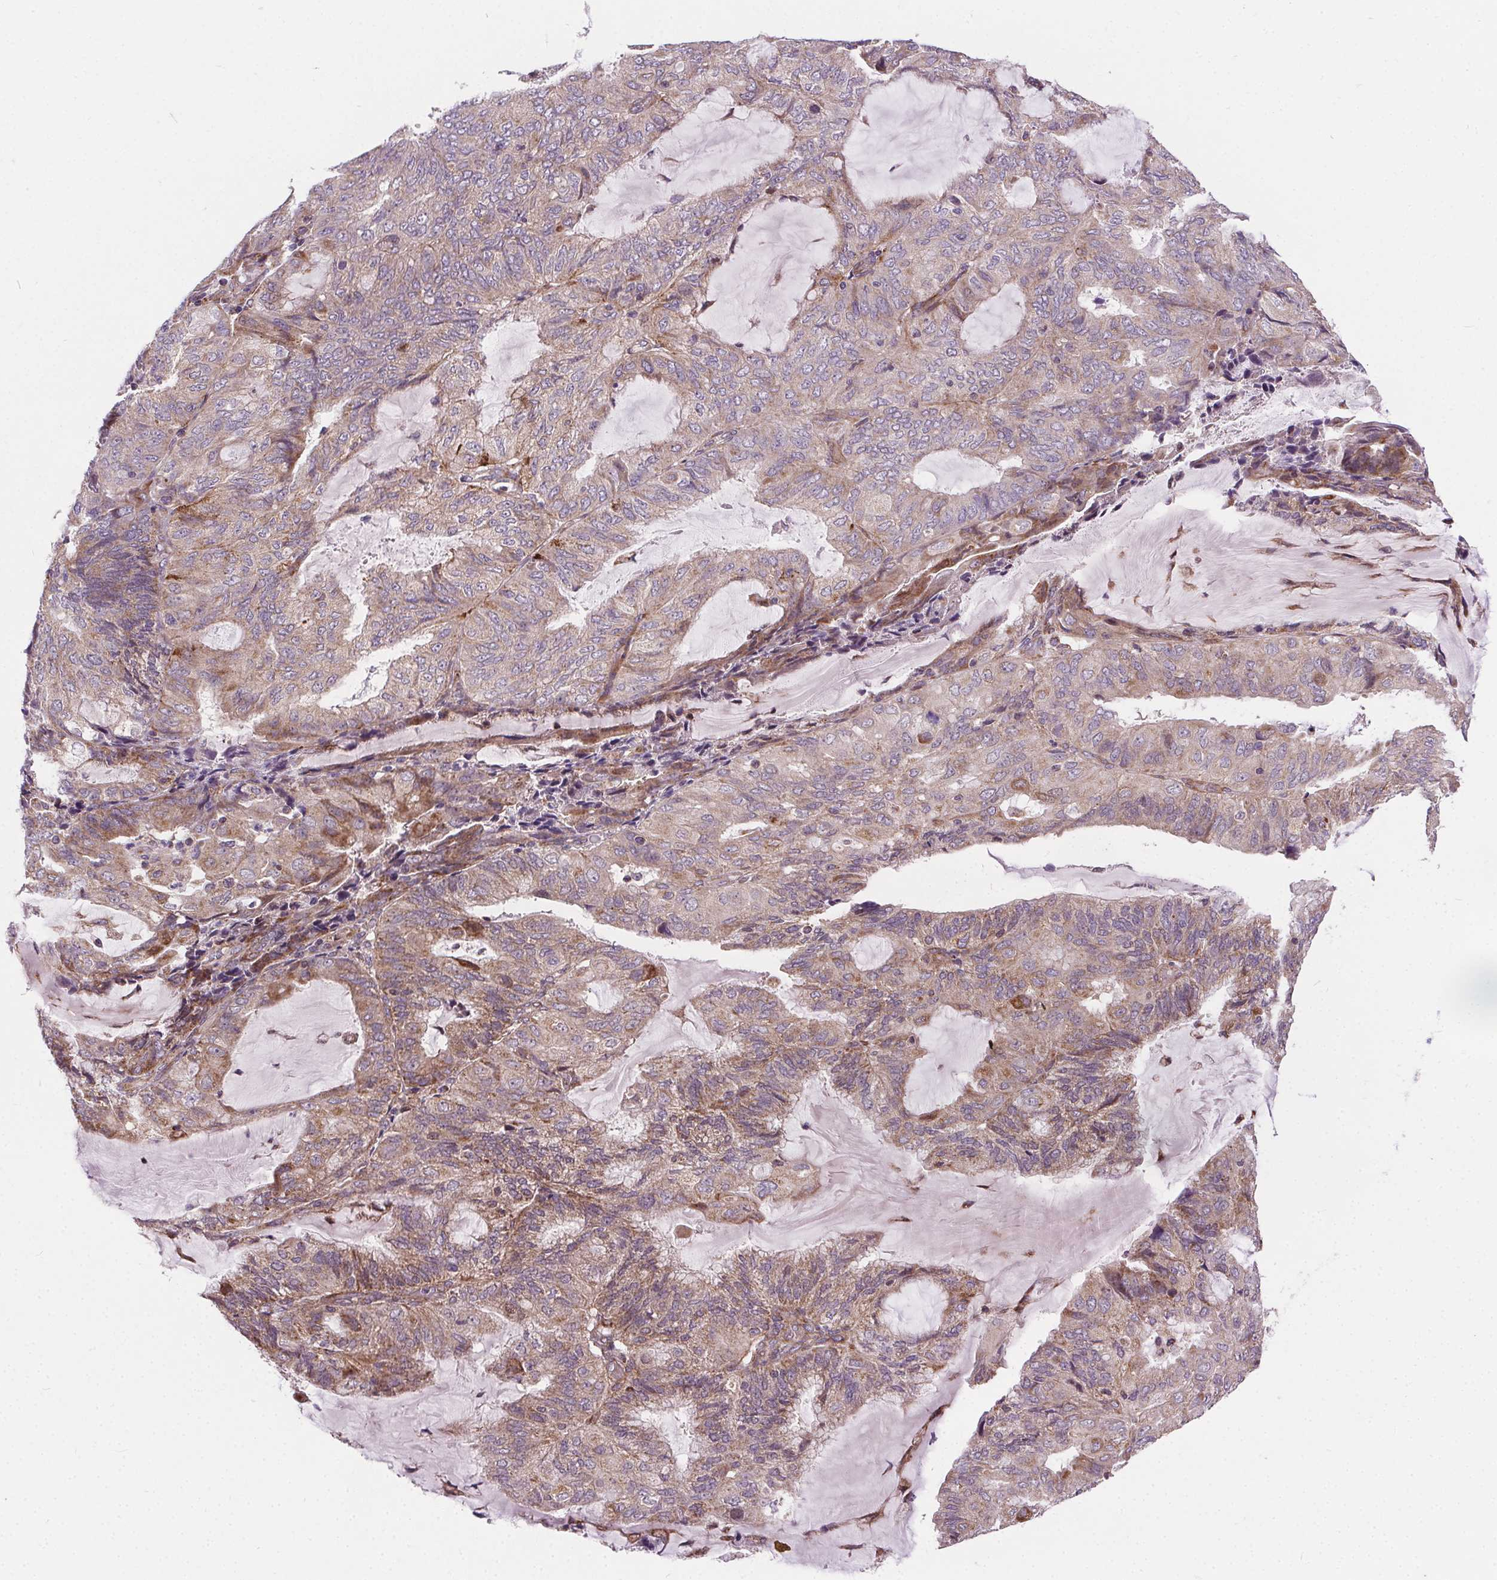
{"staining": {"intensity": "moderate", "quantity": "<25%", "location": "cytoplasmic/membranous"}, "tissue": "endometrial cancer", "cell_type": "Tumor cells", "image_type": "cancer", "snomed": [{"axis": "morphology", "description": "Adenocarcinoma, NOS"}, {"axis": "topography", "description": "Endometrium"}], "caption": "Tumor cells reveal low levels of moderate cytoplasmic/membranous expression in about <25% of cells in human adenocarcinoma (endometrial). The staining was performed using DAB (3,3'-diaminobenzidine) to visualize the protein expression in brown, while the nuclei were stained in blue with hematoxylin (Magnification: 20x).", "gene": "GOLT1B", "patient": {"sex": "female", "age": 81}}